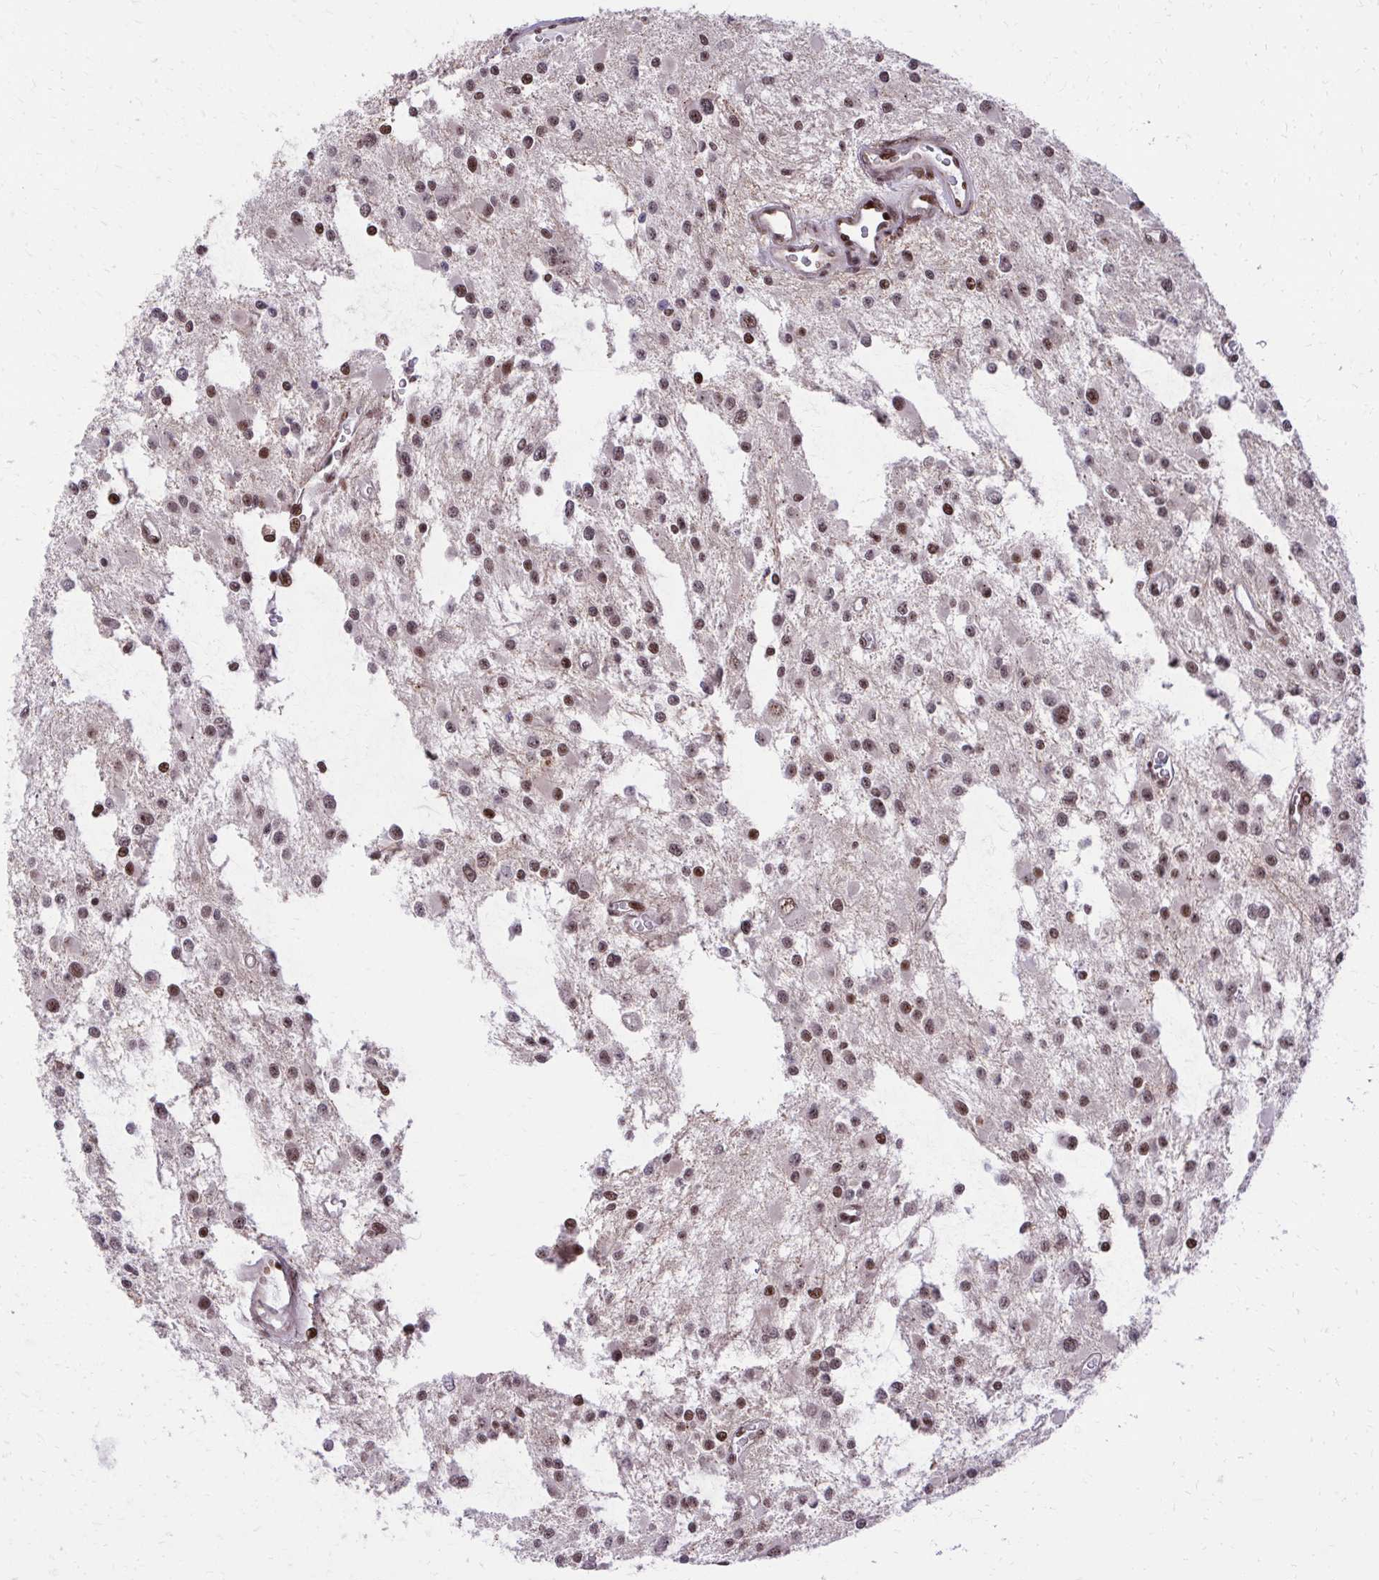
{"staining": {"intensity": "strong", "quantity": ">75%", "location": "nuclear"}, "tissue": "glioma", "cell_type": "Tumor cells", "image_type": "cancer", "snomed": [{"axis": "morphology", "description": "Glioma, malignant, Low grade"}, {"axis": "topography", "description": "Brain"}], "caption": "Immunohistochemical staining of low-grade glioma (malignant) shows strong nuclear protein positivity in about >75% of tumor cells.", "gene": "HOXA4", "patient": {"sex": "male", "age": 43}}